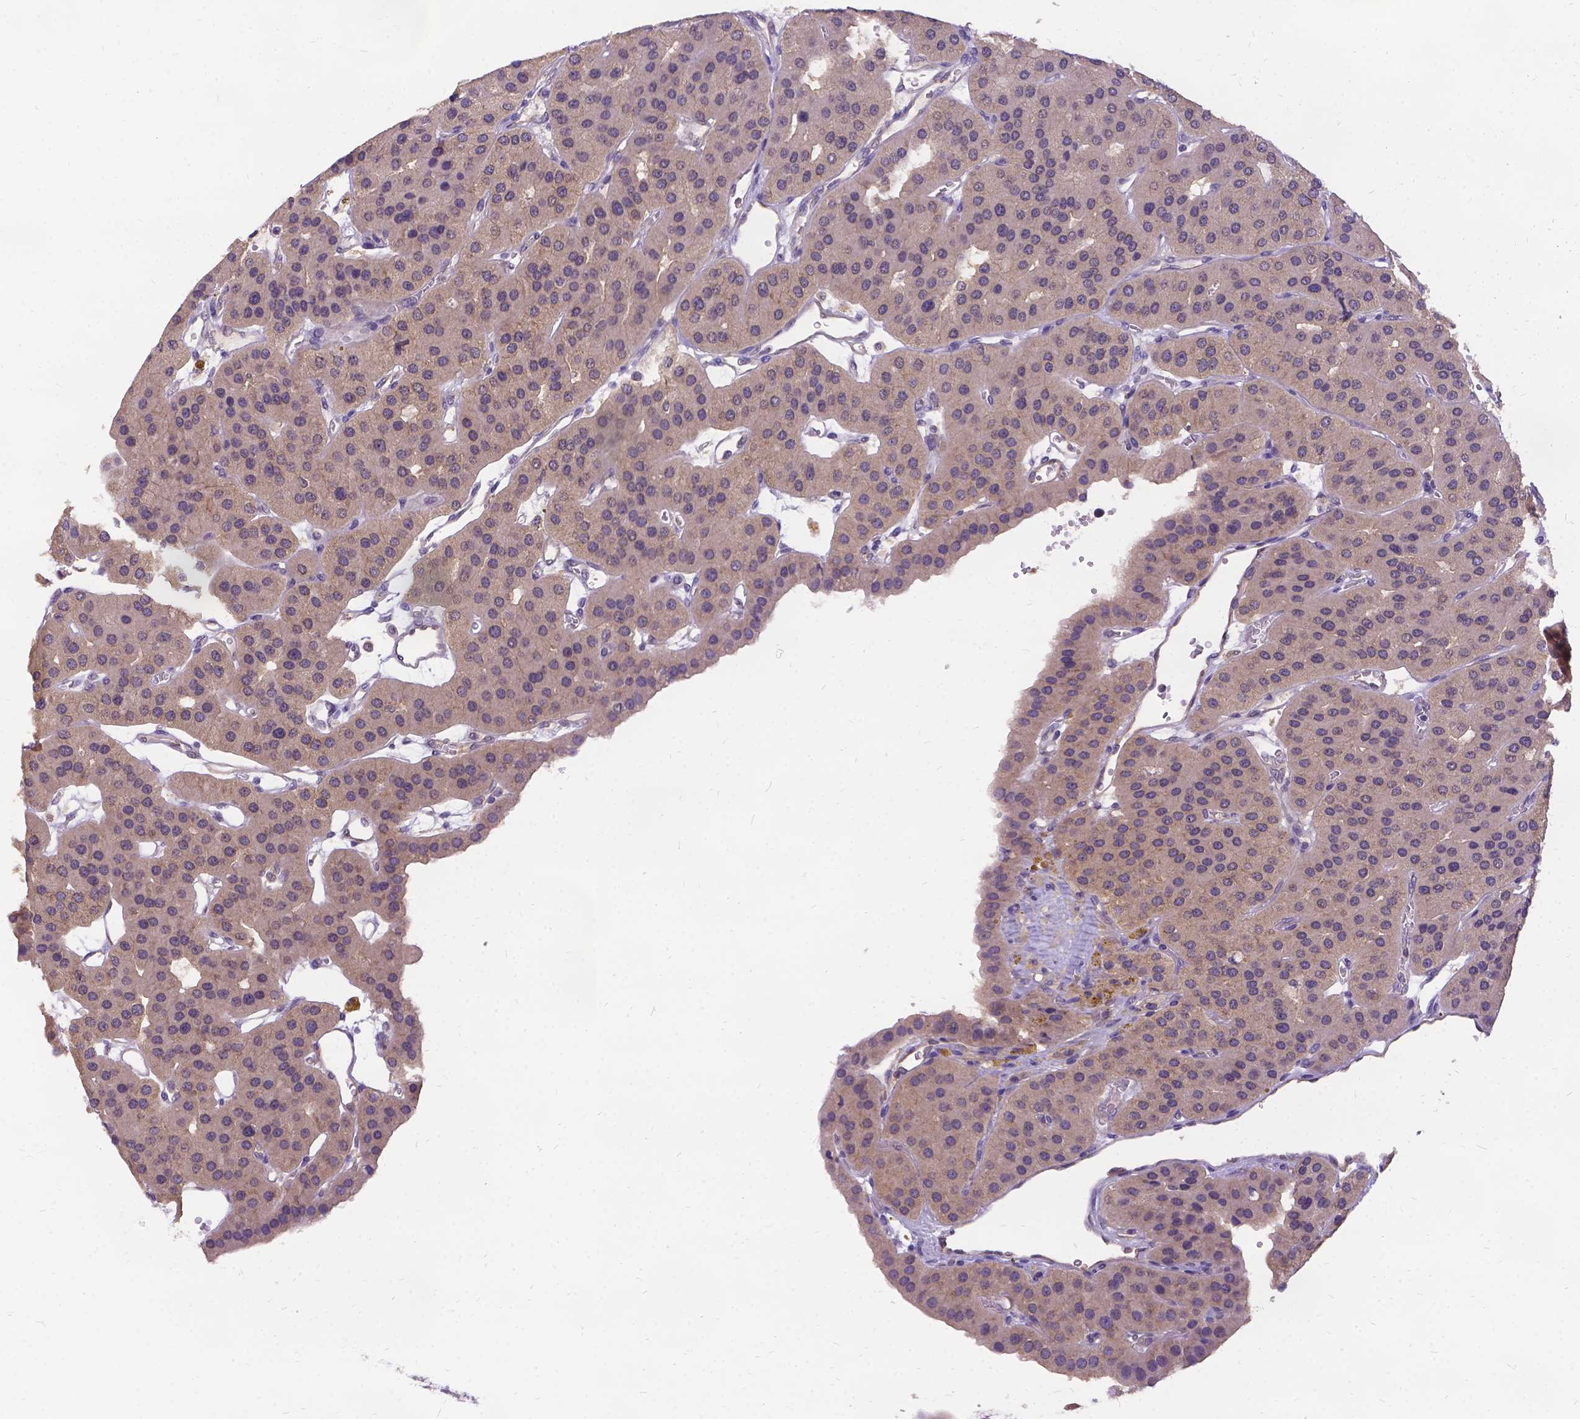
{"staining": {"intensity": "weak", "quantity": ">75%", "location": "cytoplasmic/membranous"}, "tissue": "parathyroid gland", "cell_type": "Glandular cells", "image_type": "normal", "snomed": [{"axis": "morphology", "description": "Normal tissue, NOS"}, {"axis": "morphology", "description": "Adenoma, NOS"}, {"axis": "topography", "description": "Parathyroid gland"}], "caption": "Parathyroid gland stained for a protein reveals weak cytoplasmic/membranous positivity in glandular cells. The staining was performed using DAB (3,3'-diaminobenzidine), with brown indicating positive protein expression. Nuclei are stained blue with hematoxylin.", "gene": "DENND6A", "patient": {"sex": "female", "age": 86}}